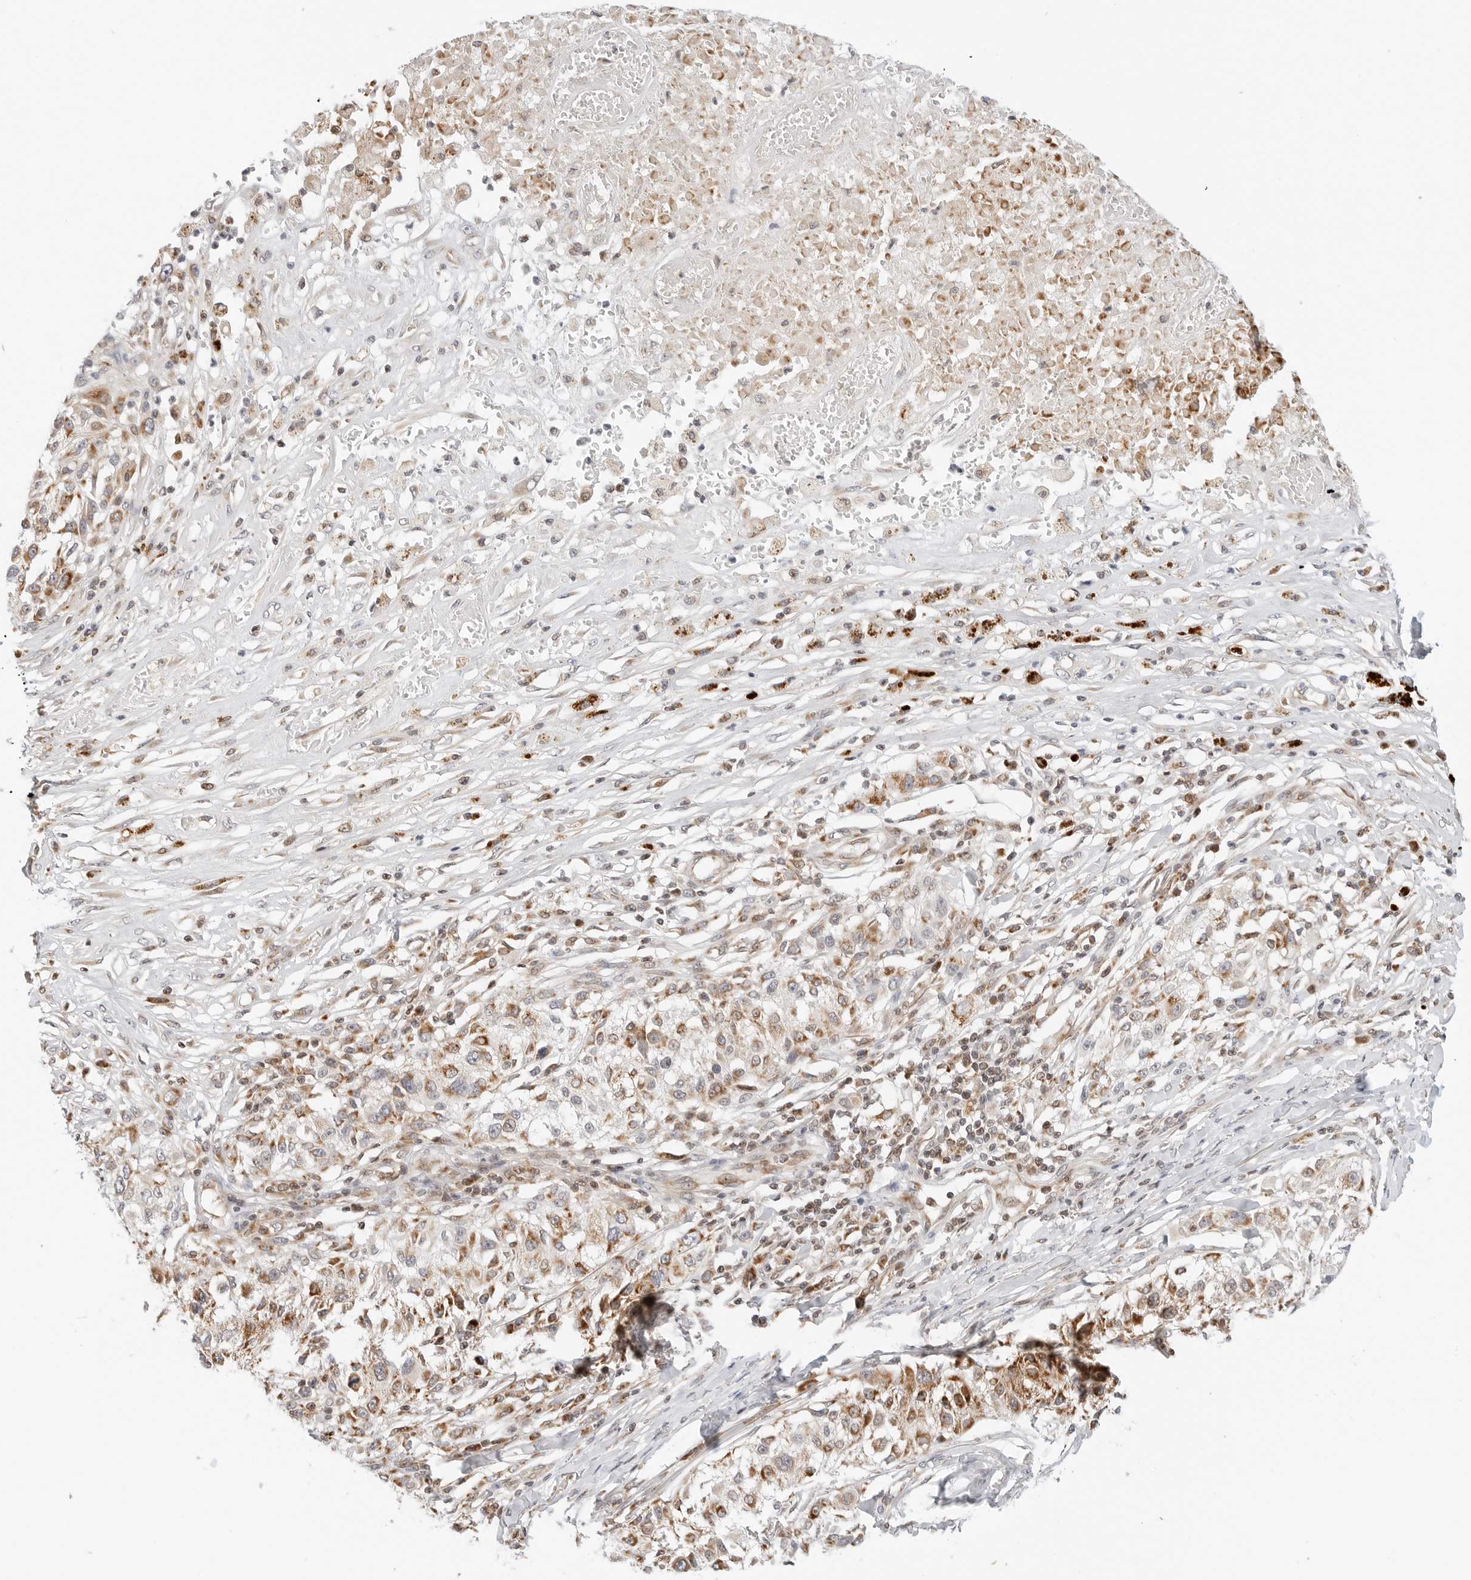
{"staining": {"intensity": "moderate", "quantity": ">75%", "location": "cytoplasmic/membranous"}, "tissue": "melanoma", "cell_type": "Tumor cells", "image_type": "cancer", "snomed": [{"axis": "morphology", "description": "Necrosis, NOS"}, {"axis": "morphology", "description": "Malignant melanoma, NOS"}, {"axis": "topography", "description": "Skin"}], "caption": "Immunohistochemical staining of melanoma demonstrates medium levels of moderate cytoplasmic/membranous expression in about >75% of tumor cells.", "gene": "DYRK4", "patient": {"sex": "female", "age": 87}}